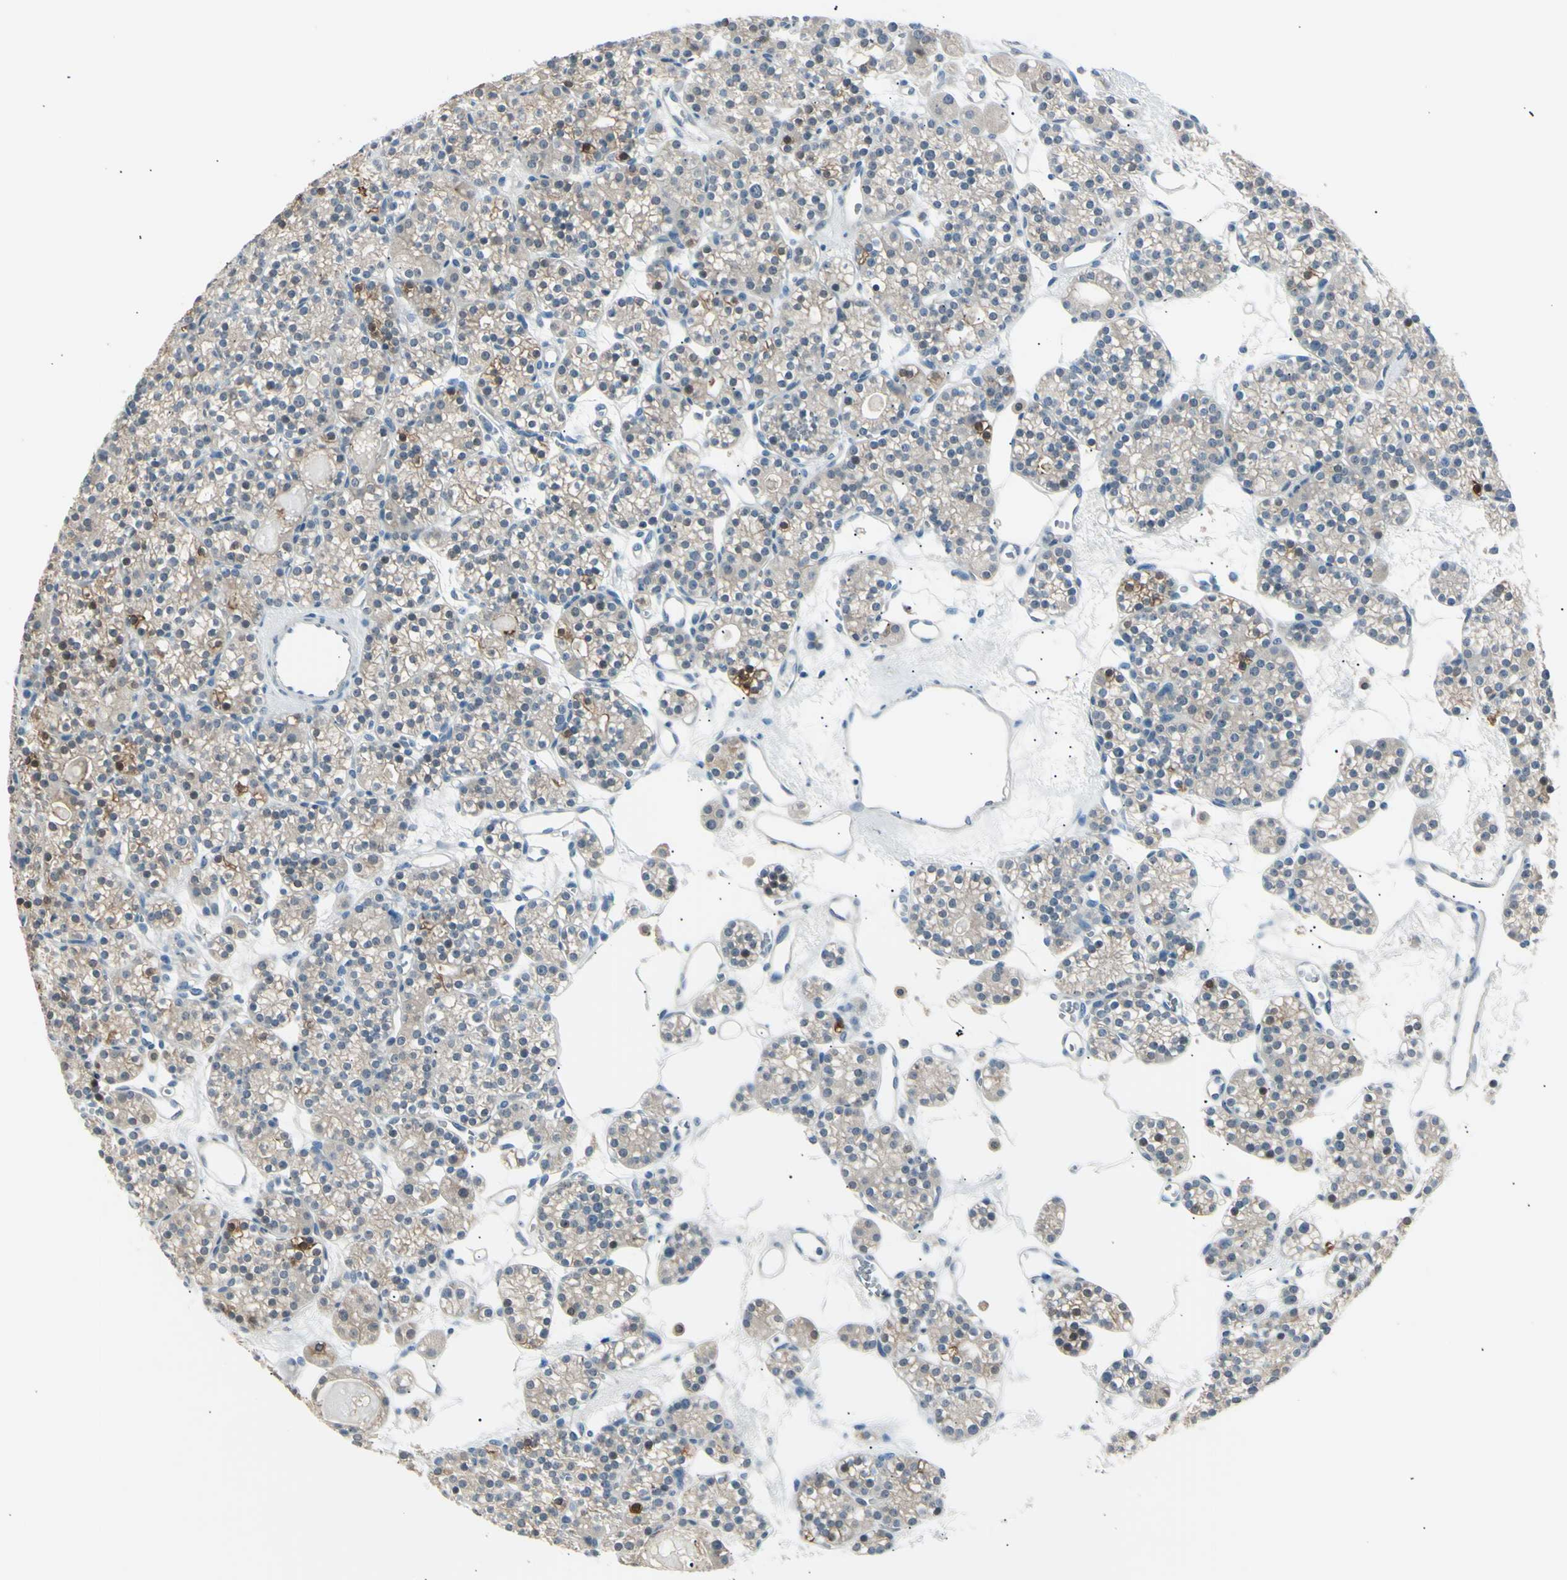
{"staining": {"intensity": "weak", "quantity": "25%-75%", "location": "cytoplasmic/membranous"}, "tissue": "parathyroid gland", "cell_type": "Glandular cells", "image_type": "normal", "snomed": [{"axis": "morphology", "description": "Normal tissue, NOS"}, {"axis": "topography", "description": "Parathyroid gland"}], "caption": "Human parathyroid gland stained with a brown dye displays weak cytoplasmic/membranous positive positivity in about 25%-75% of glandular cells.", "gene": "LHPP", "patient": {"sex": "female", "age": 64}}